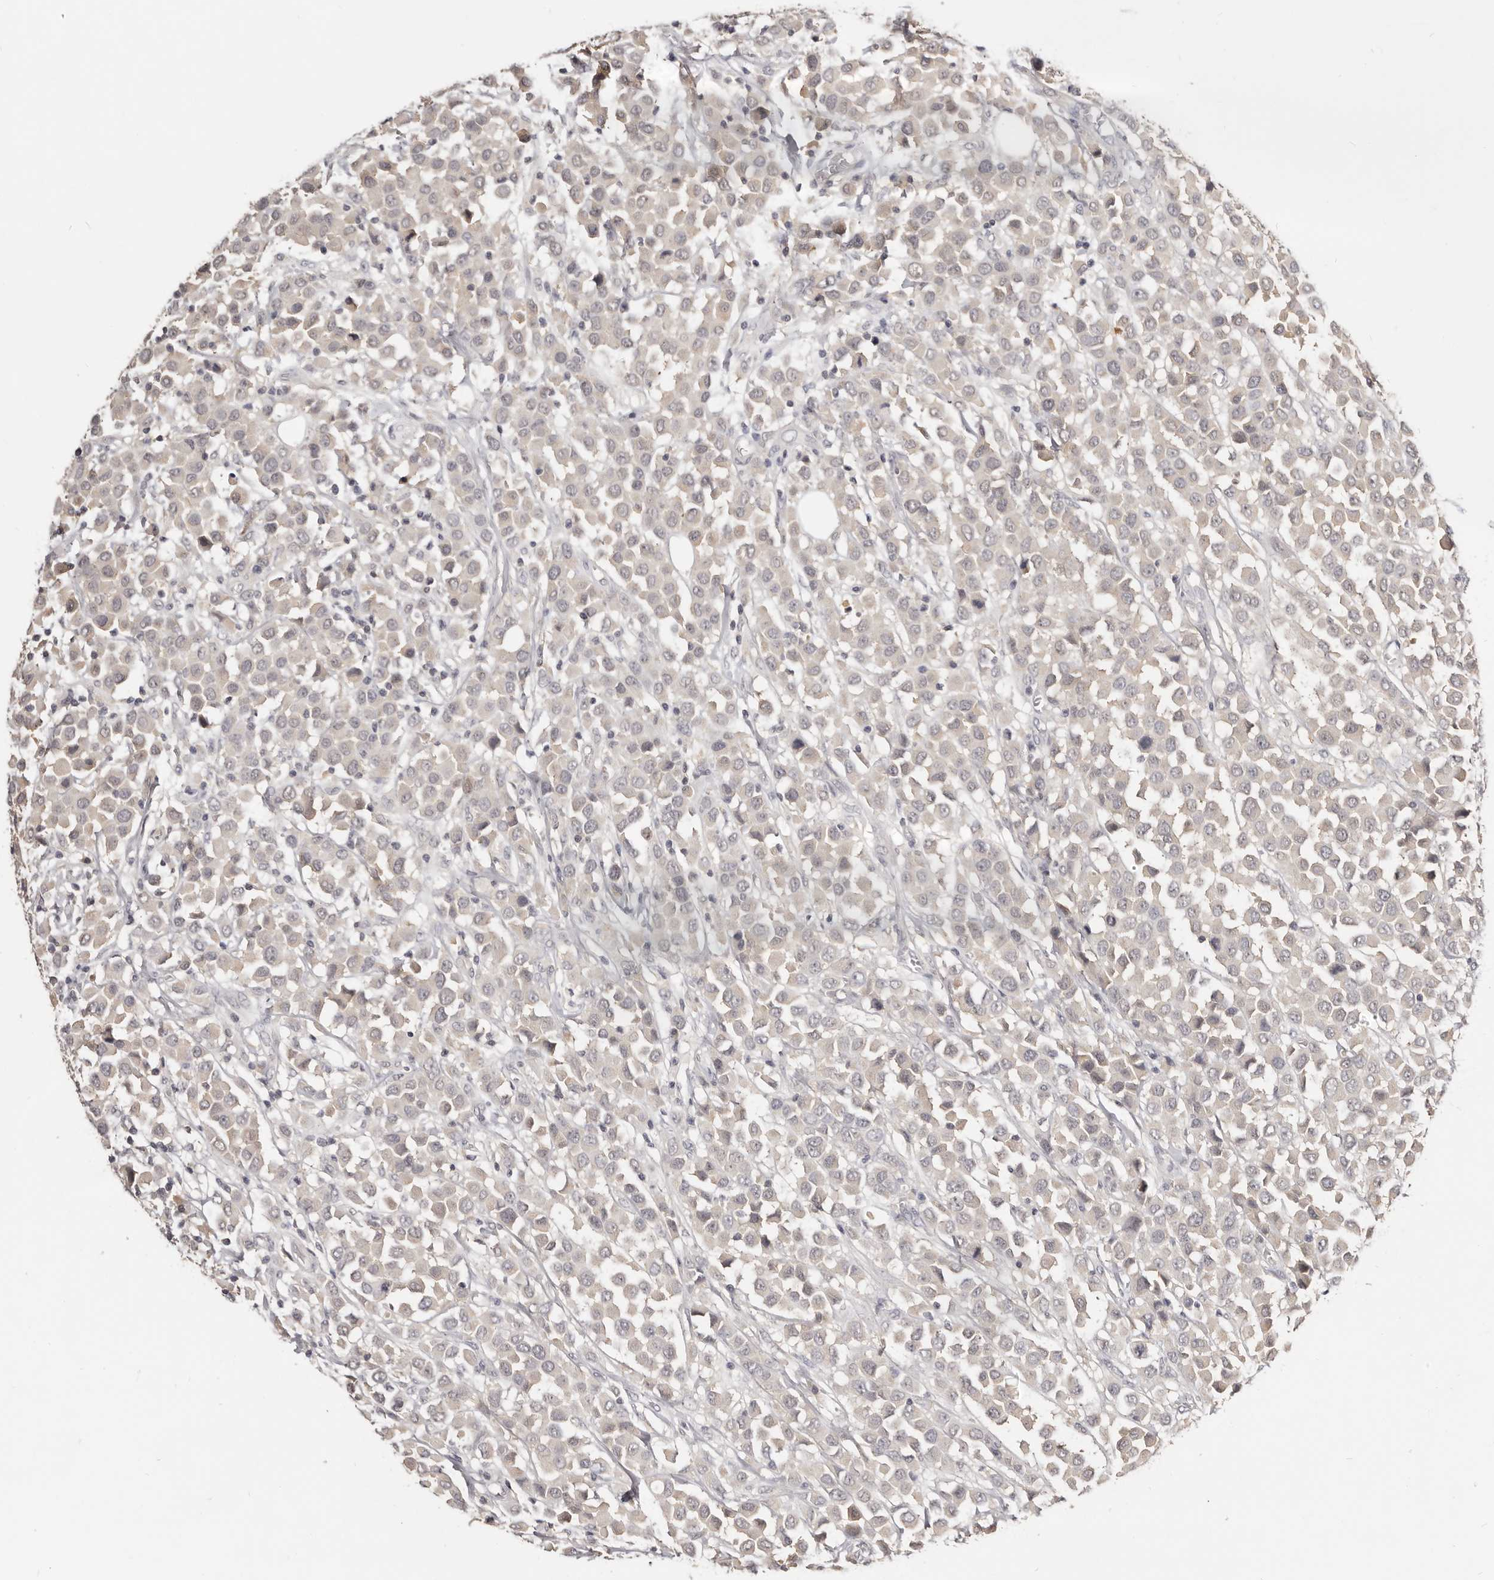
{"staining": {"intensity": "negative", "quantity": "none", "location": "none"}, "tissue": "breast cancer", "cell_type": "Tumor cells", "image_type": "cancer", "snomed": [{"axis": "morphology", "description": "Duct carcinoma"}, {"axis": "topography", "description": "Breast"}], "caption": "IHC histopathology image of neoplastic tissue: breast cancer (intraductal carcinoma) stained with DAB (3,3'-diaminobenzidine) demonstrates no significant protein expression in tumor cells. The staining was performed using DAB to visualize the protein expression in brown, while the nuclei were stained in blue with hematoxylin (Magnification: 20x).", "gene": "TSPAN13", "patient": {"sex": "female", "age": 61}}